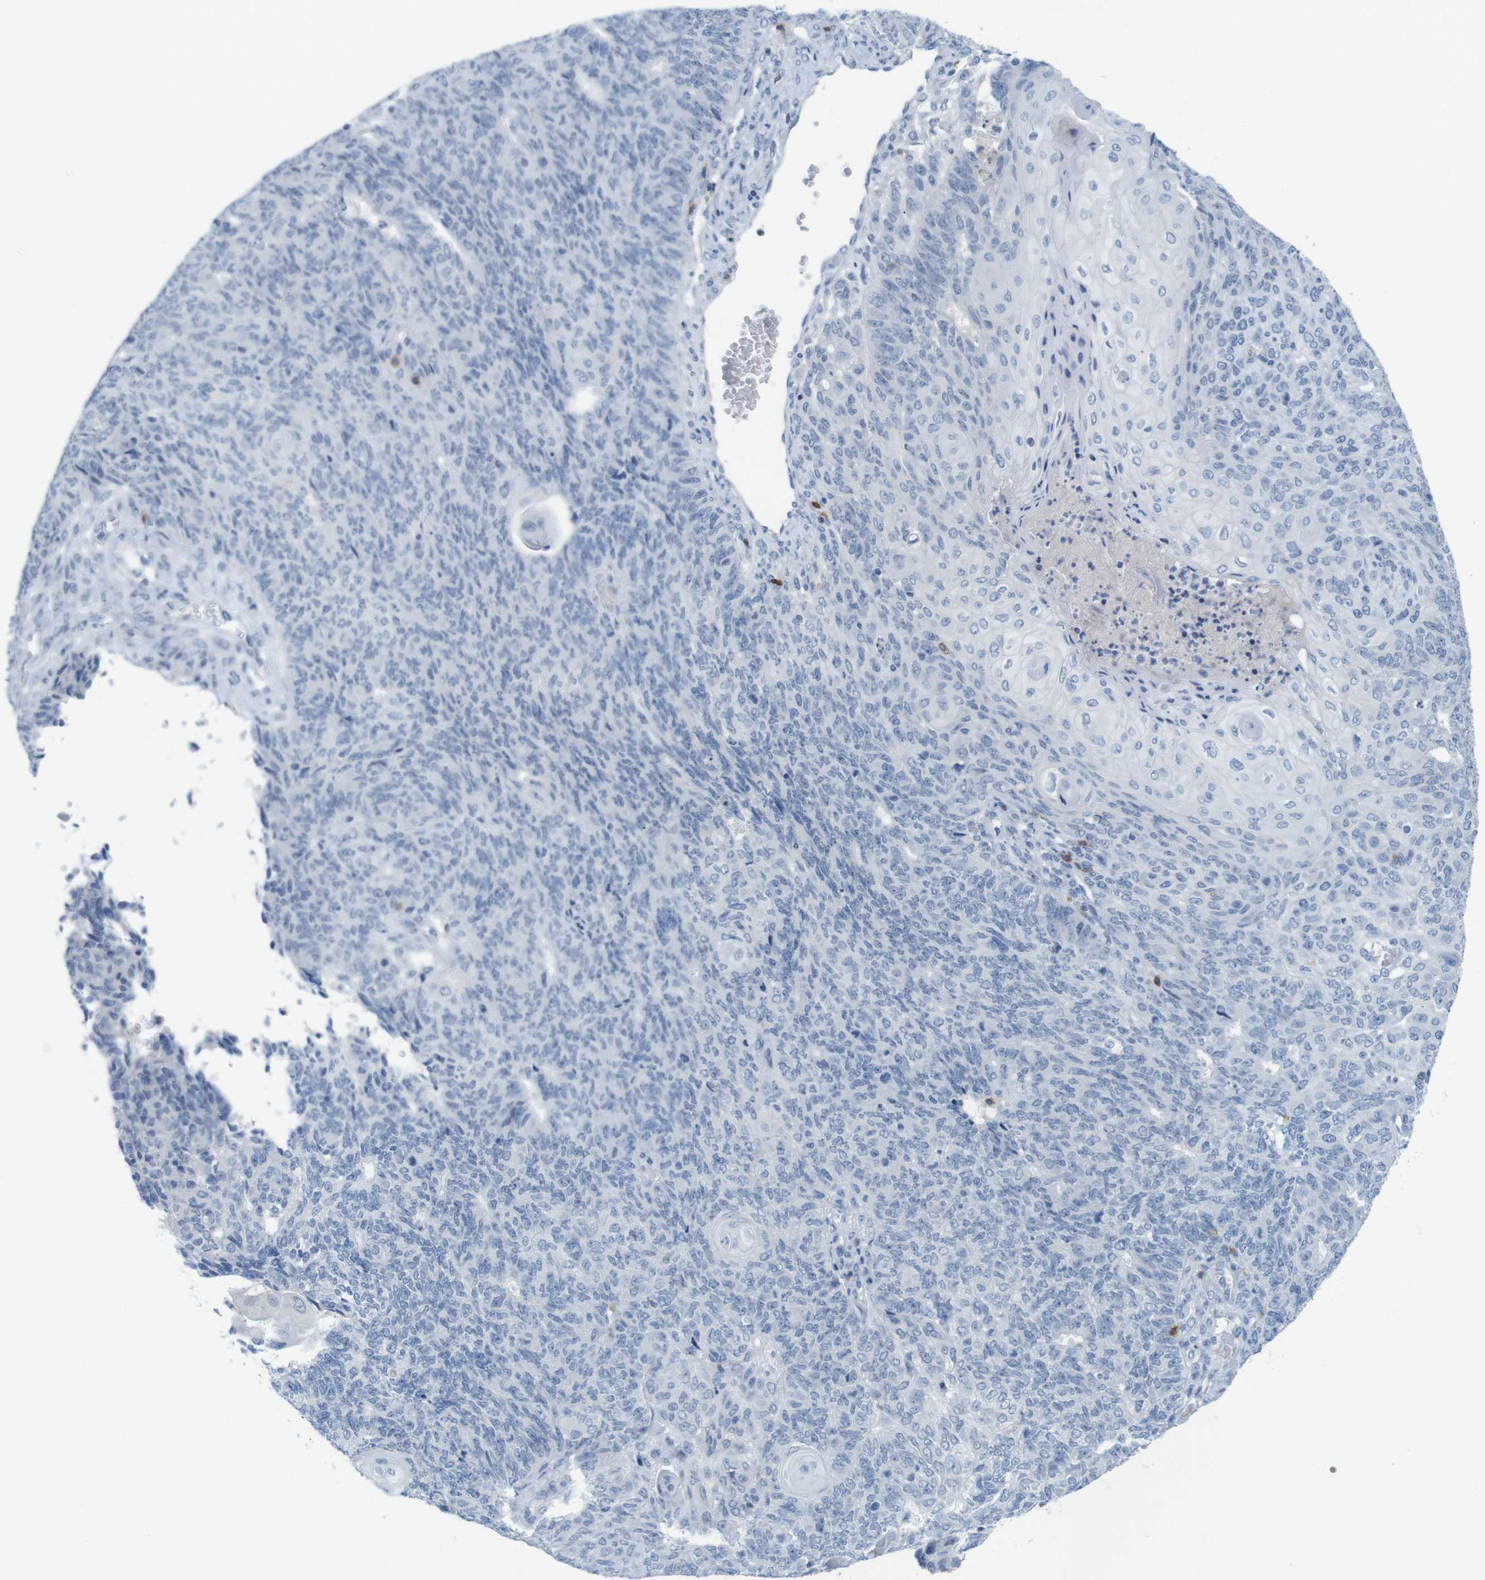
{"staining": {"intensity": "negative", "quantity": "none", "location": "none"}, "tissue": "endometrial cancer", "cell_type": "Tumor cells", "image_type": "cancer", "snomed": [{"axis": "morphology", "description": "Adenocarcinoma, NOS"}, {"axis": "topography", "description": "Endometrium"}], "caption": "The micrograph demonstrates no staining of tumor cells in endometrial cancer. The staining was performed using DAB to visualize the protein expression in brown, while the nuclei were stained in blue with hematoxylin (Magnification: 20x).", "gene": "CD5", "patient": {"sex": "female", "age": 32}}